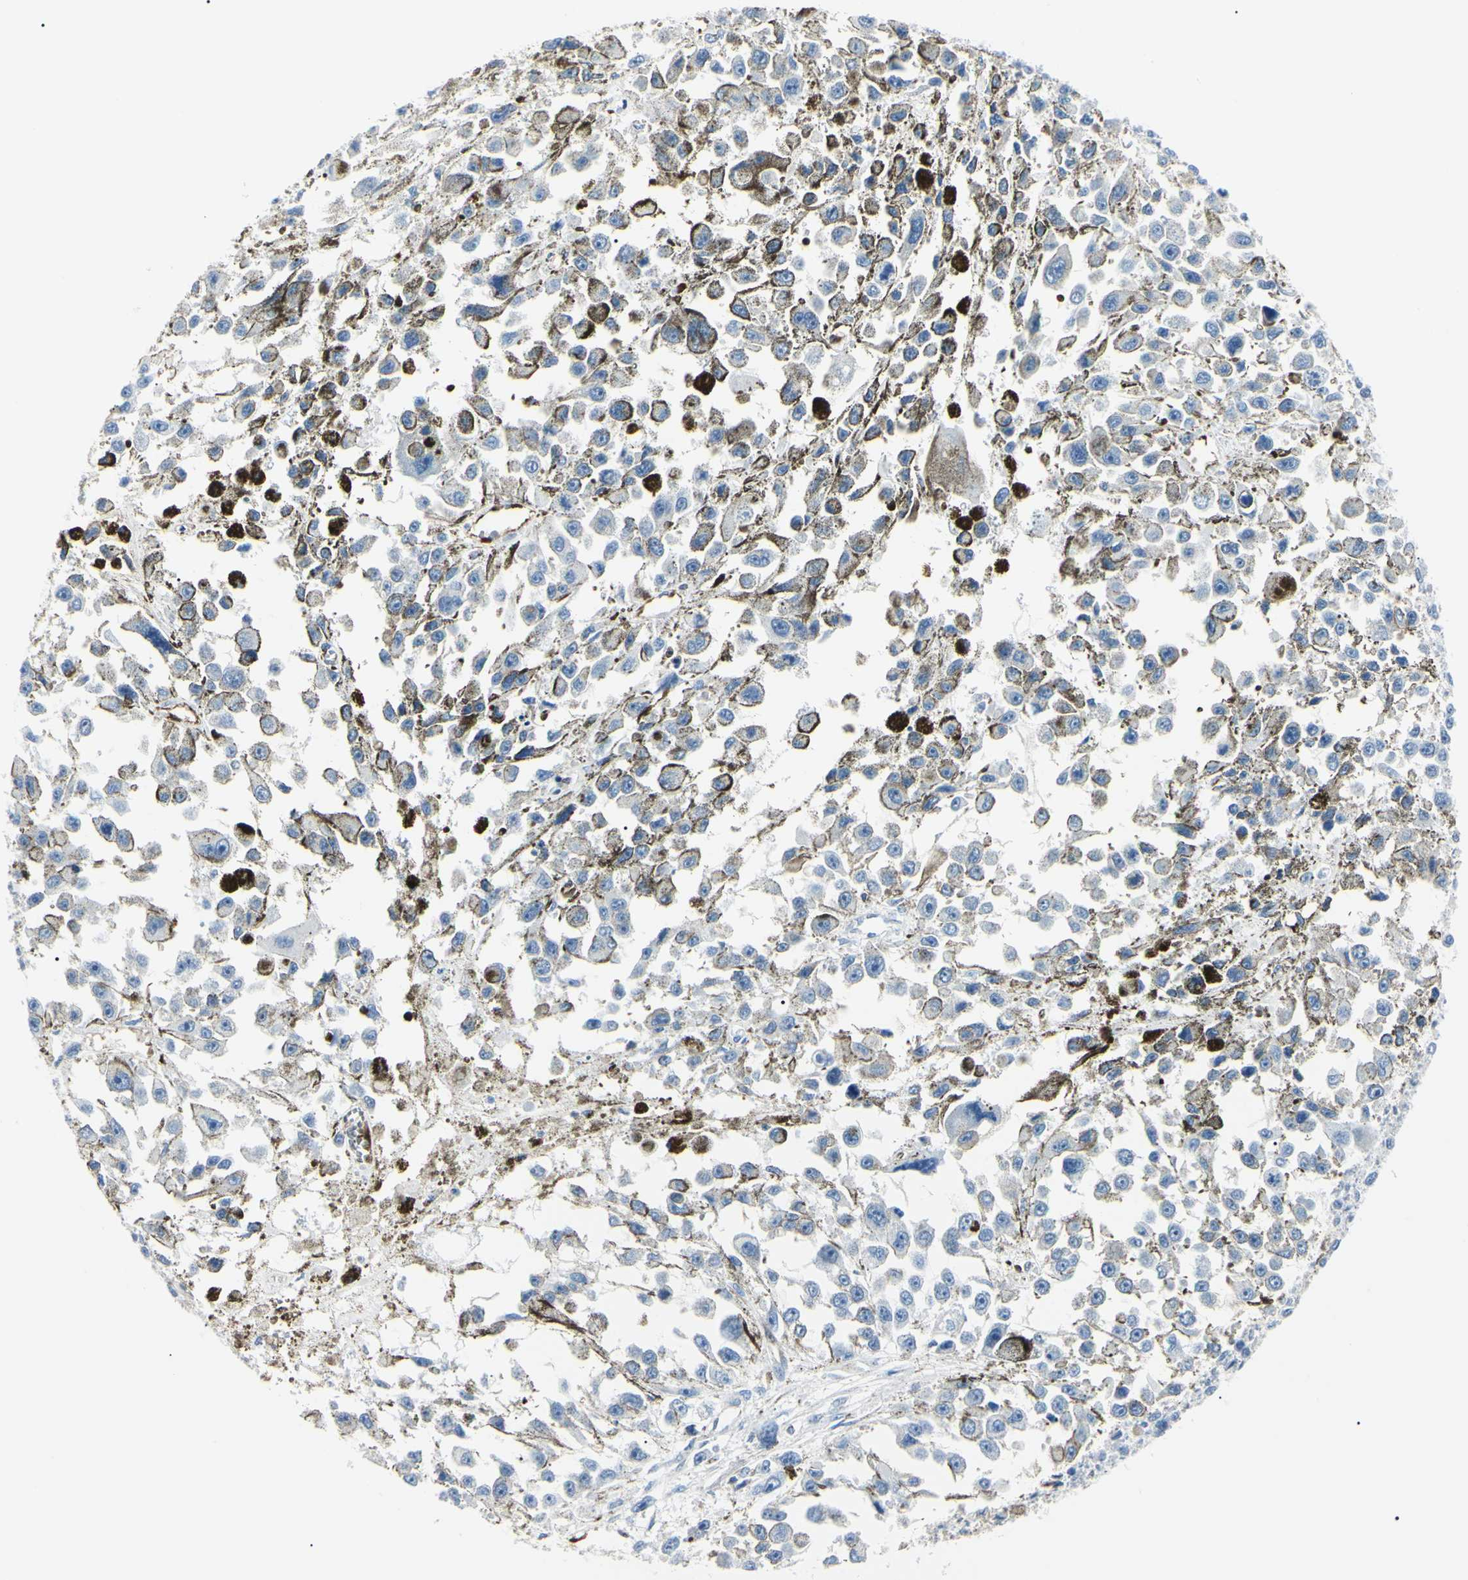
{"staining": {"intensity": "negative", "quantity": "none", "location": "none"}, "tissue": "melanoma", "cell_type": "Tumor cells", "image_type": "cancer", "snomed": [{"axis": "morphology", "description": "Malignant melanoma, Metastatic site"}, {"axis": "topography", "description": "Lymph node"}], "caption": "Immunohistochemical staining of malignant melanoma (metastatic site) demonstrates no significant staining in tumor cells.", "gene": "CA2", "patient": {"sex": "male", "age": 59}}